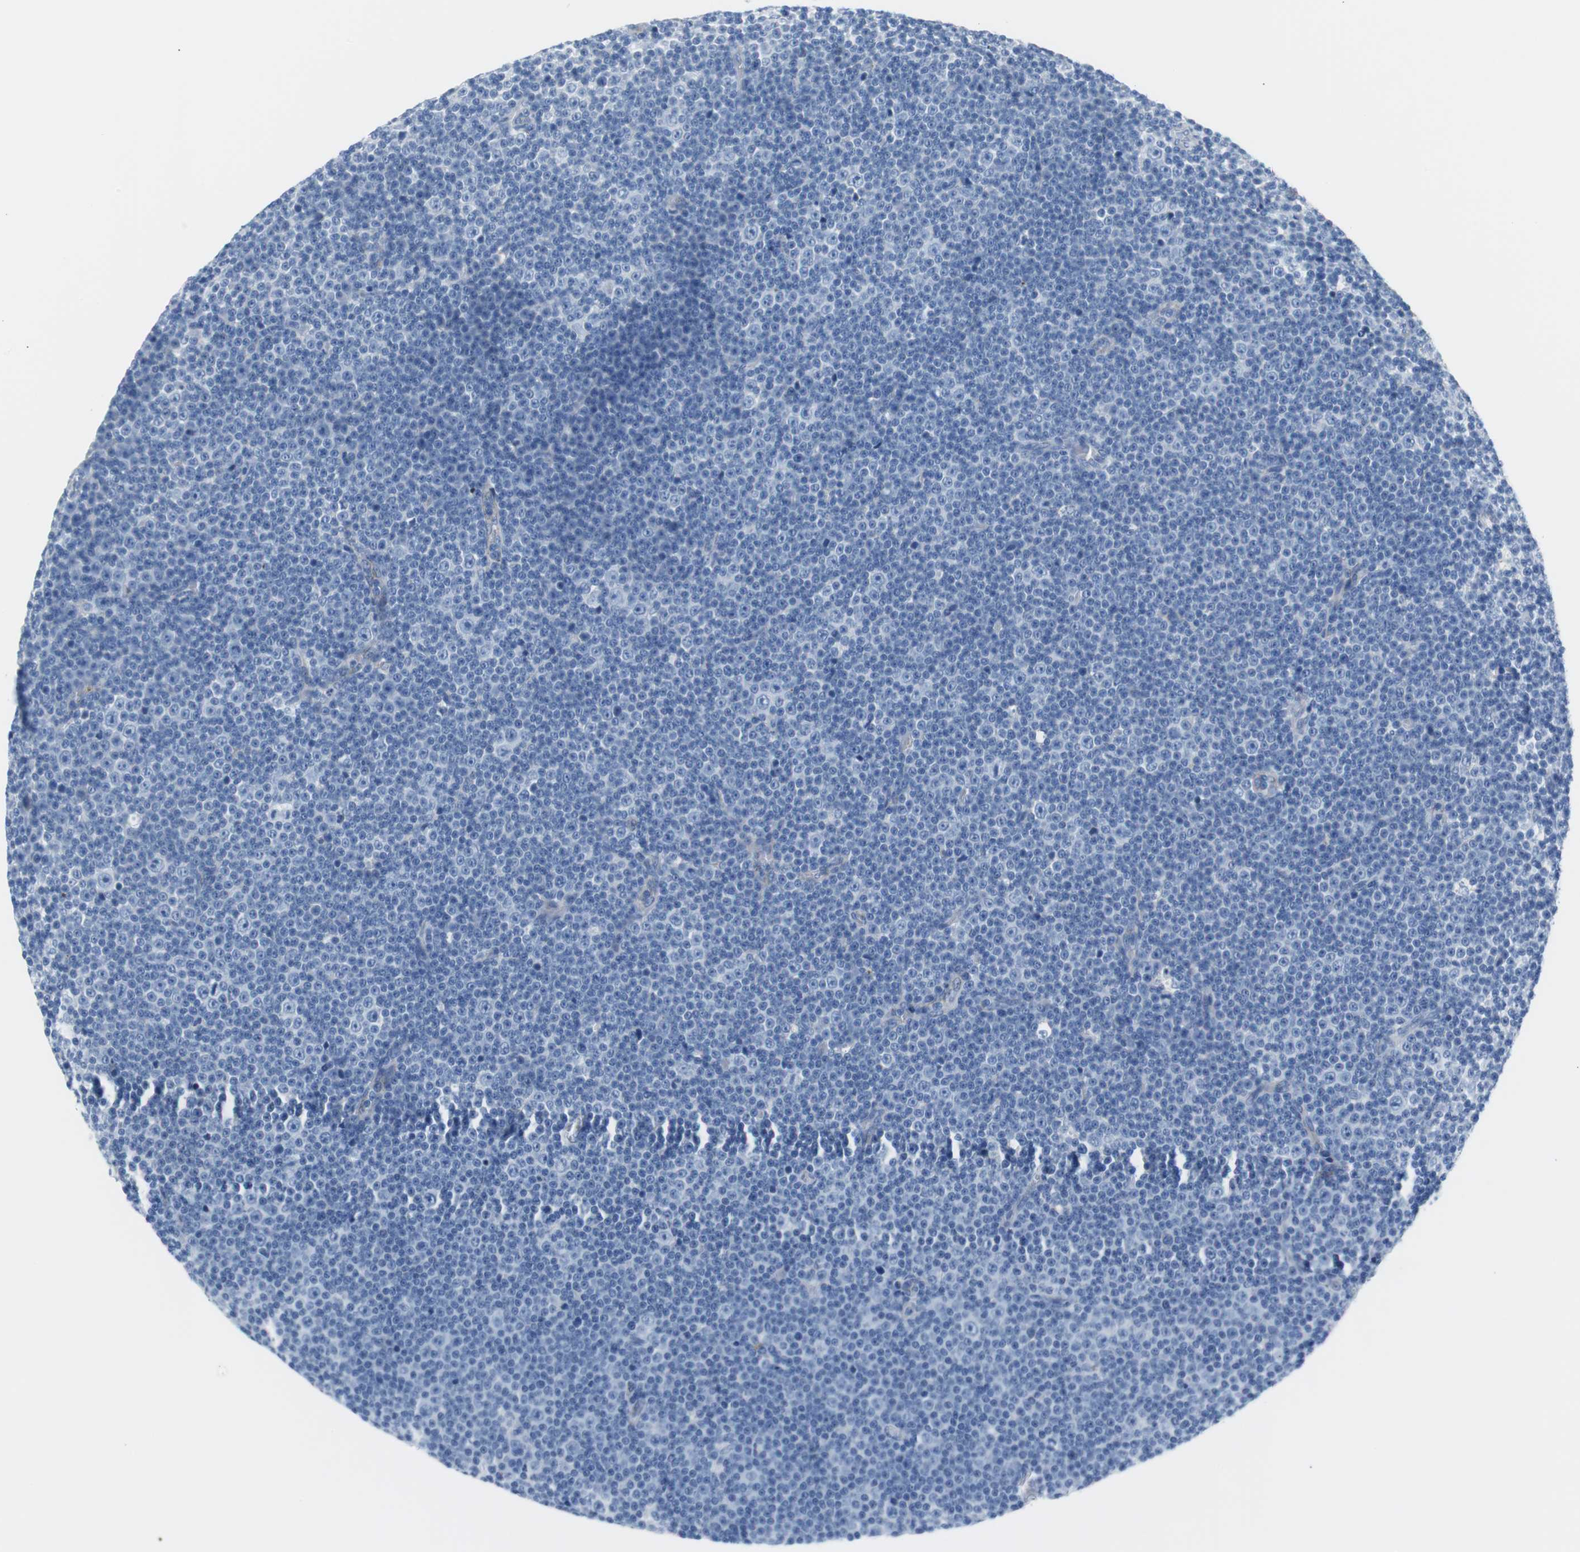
{"staining": {"intensity": "negative", "quantity": "none", "location": "none"}, "tissue": "lymphoma", "cell_type": "Tumor cells", "image_type": "cancer", "snomed": [{"axis": "morphology", "description": "Malignant lymphoma, non-Hodgkin's type, Low grade"}, {"axis": "topography", "description": "Lymph node"}], "caption": "Tumor cells show no significant protein staining in lymphoma.", "gene": "APCS", "patient": {"sex": "female", "age": 67}}